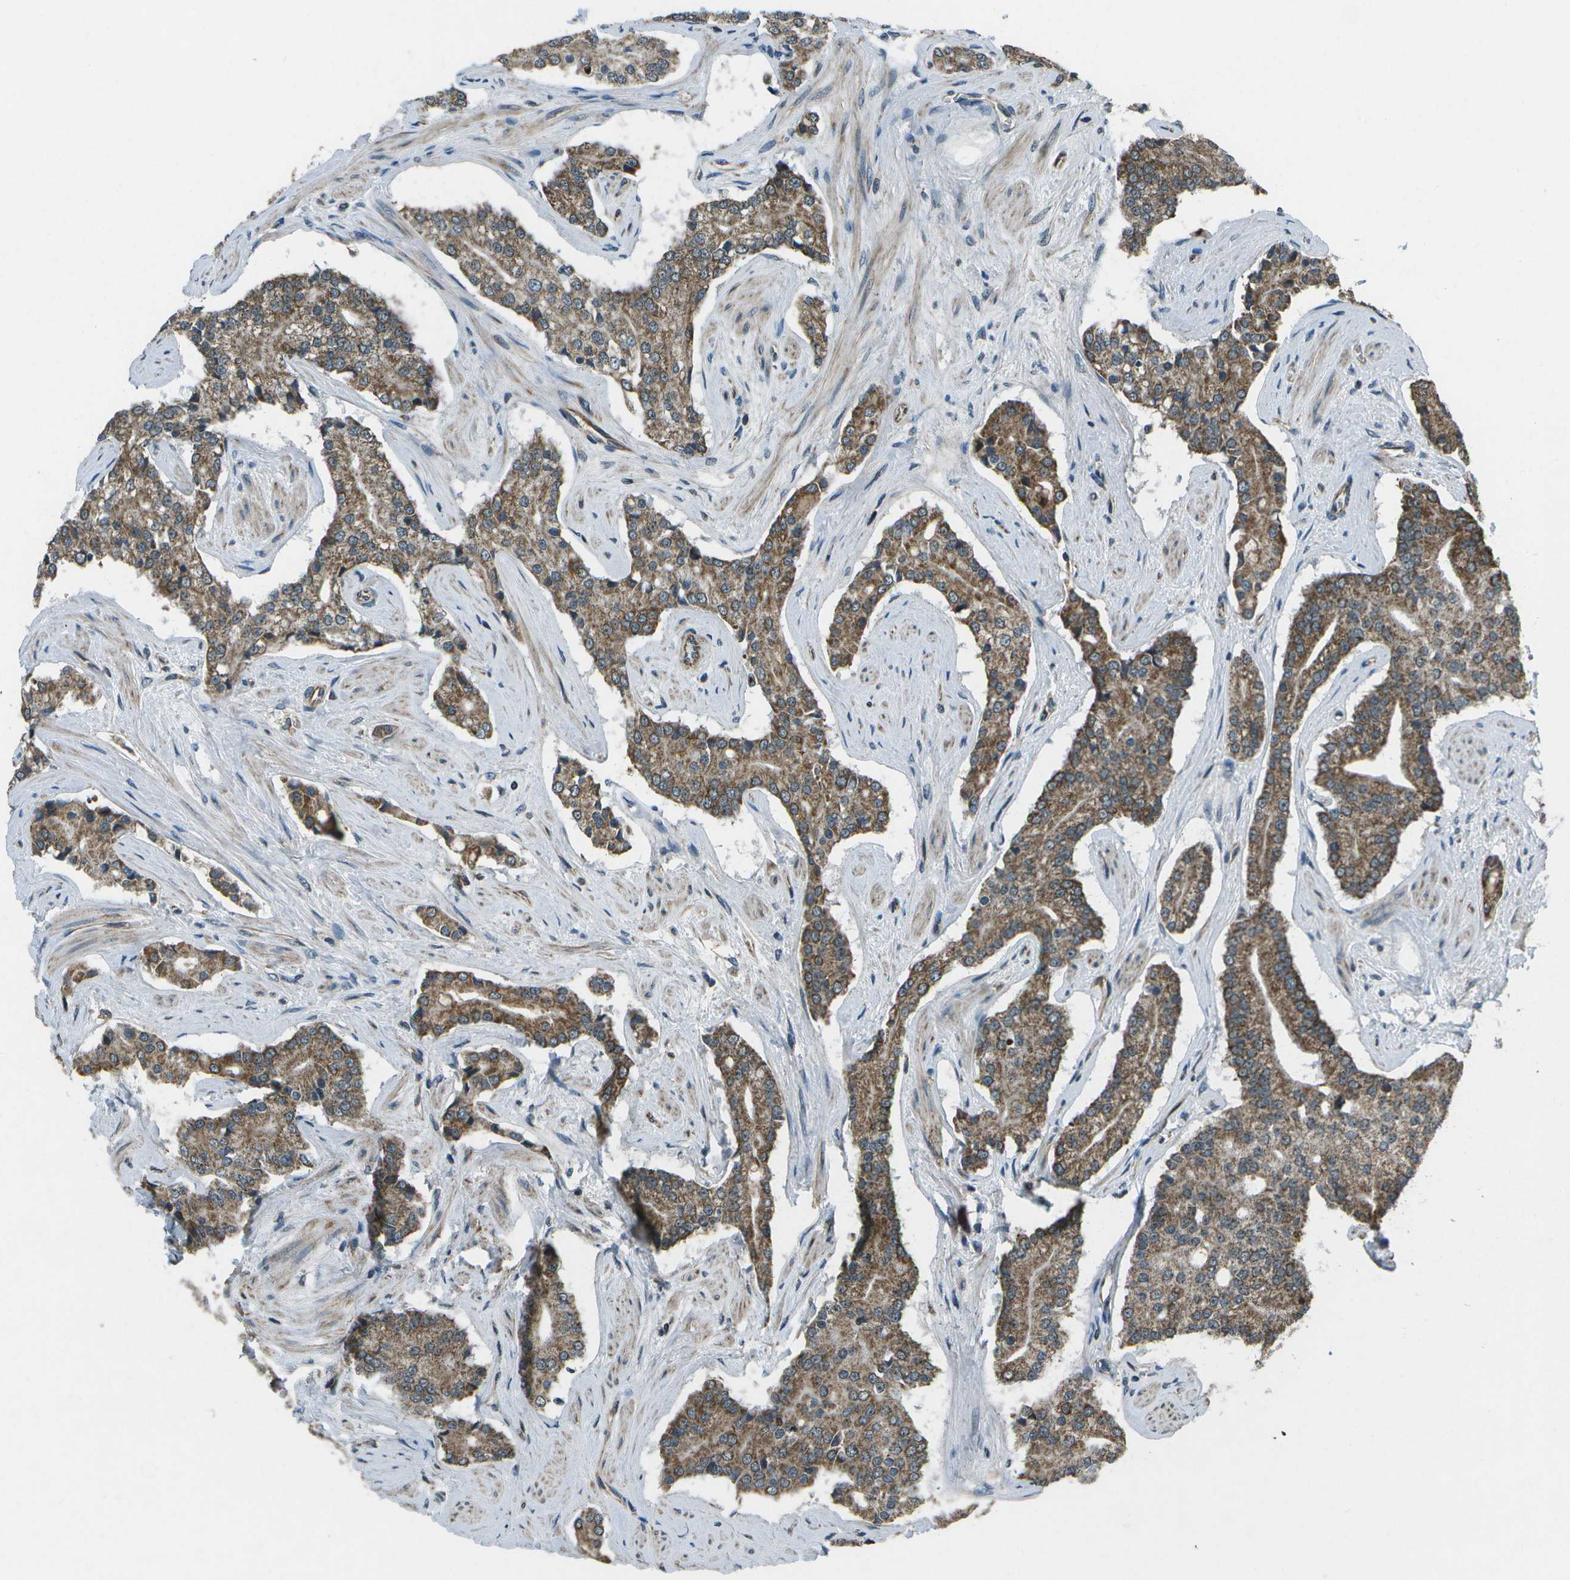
{"staining": {"intensity": "moderate", "quantity": ">75%", "location": "cytoplasmic/membranous"}, "tissue": "prostate cancer", "cell_type": "Tumor cells", "image_type": "cancer", "snomed": [{"axis": "morphology", "description": "Normal tissue, NOS"}, {"axis": "morphology", "description": "Adenocarcinoma, High grade"}, {"axis": "topography", "description": "Prostate"}, {"axis": "topography", "description": "Seminal veicle"}], "caption": "Immunohistochemical staining of prostate adenocarcinoma (high-grade) exhibits medium levels of moderate cytoplasmic/membranous protein staining in approximately >75% of tumor cells.", "gene": "EIF2AK1", "patient": {"sex": "male", "age": 55}}